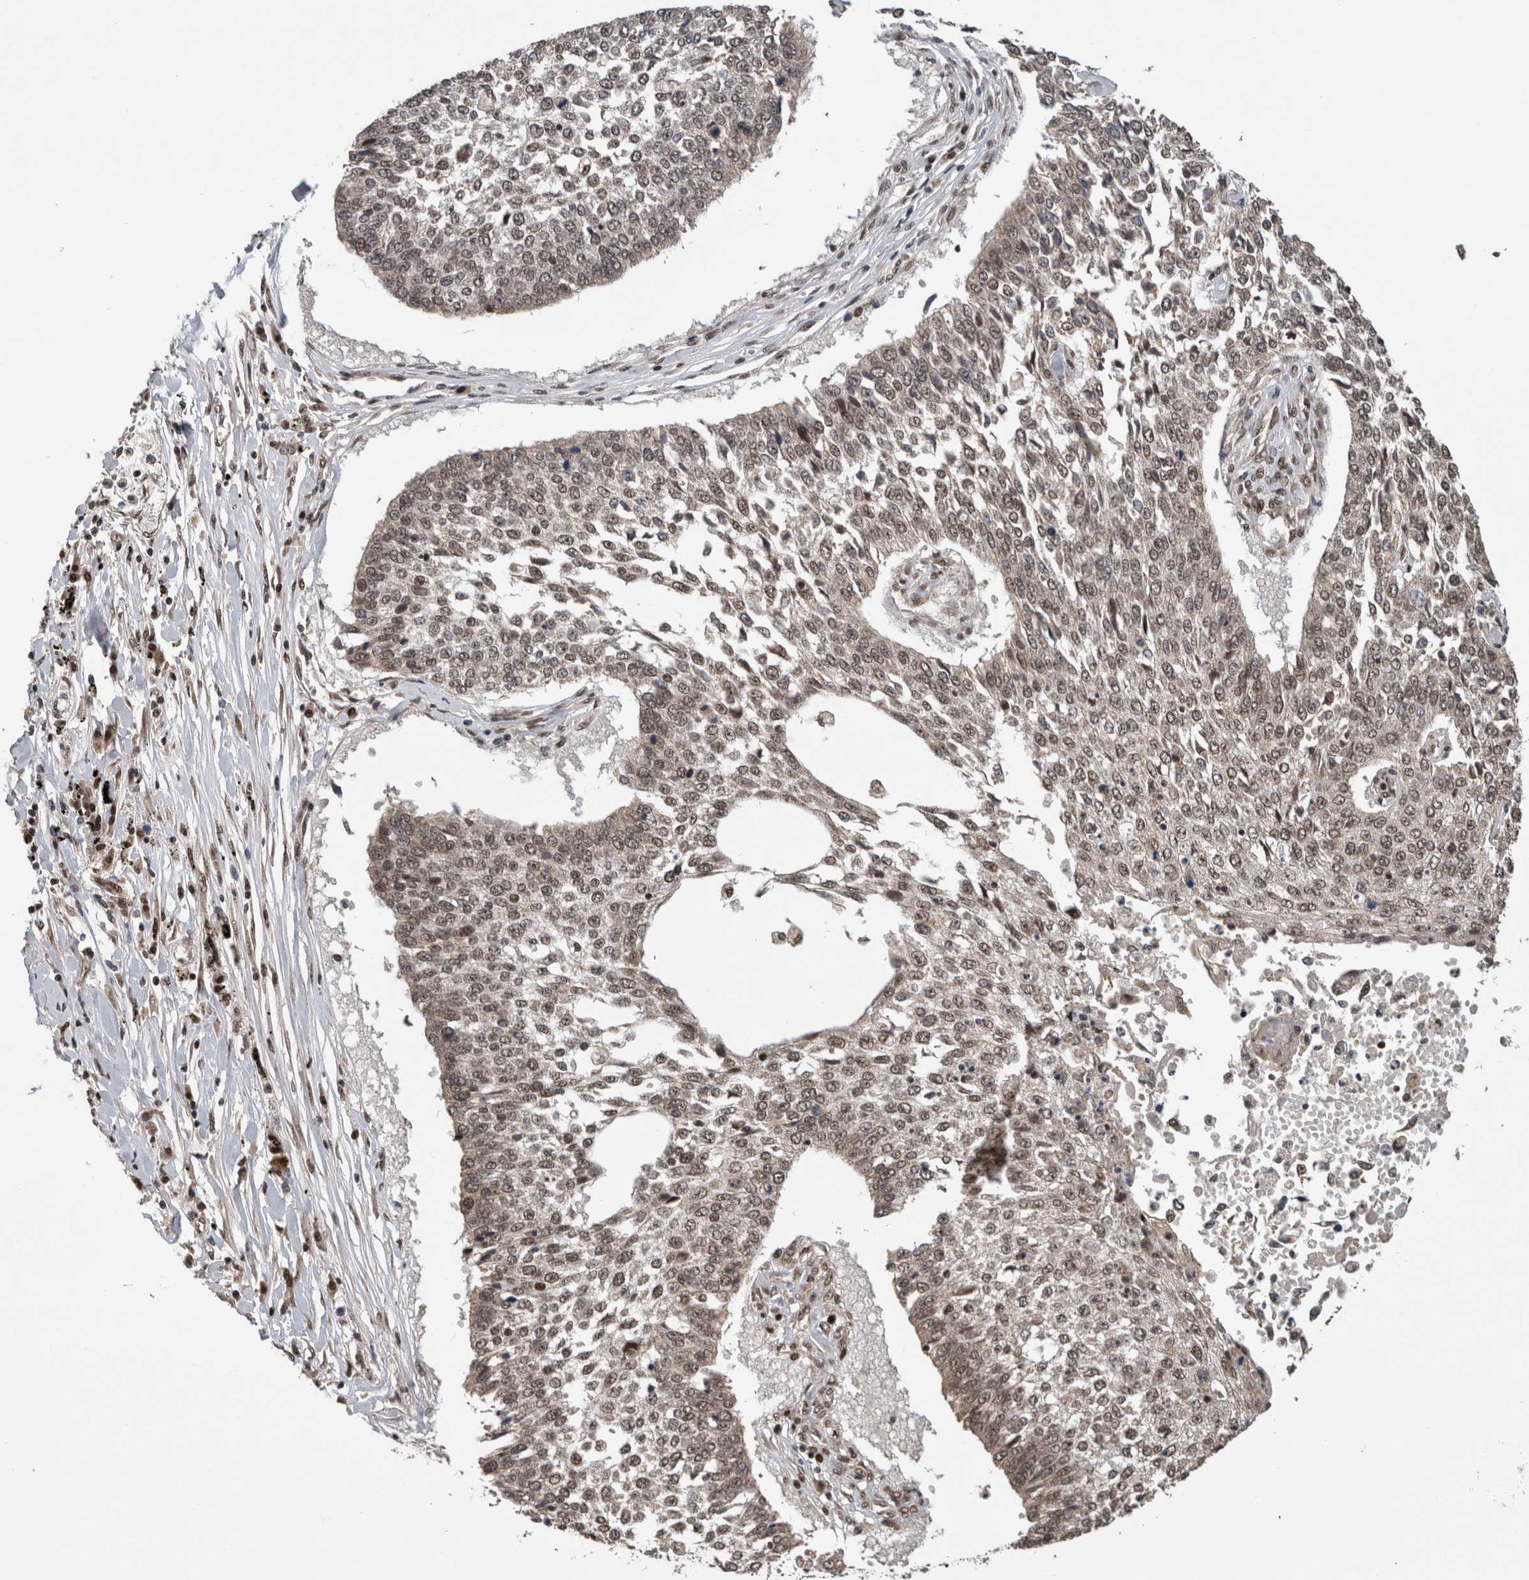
{"staining": {"intensity": "weak", "quantity": ">75%", "location": "nuclear"}, "tissue": "lung cancer", "cell_type": "Tumor cells", "image_type": "cancer", "snomed": [{"axis": "morphology", "description": "Normal tissue, NOS"}, {"axis": "morphology", "description": "Squamous cell carcinoma, NOS"}, {"axis": "topography", "description": "Cartilage tissue"}, {"axis": "topography", "description": "Bronchus"}, {"axis": "topography", "description": "Lung"}, {"axis": "topography", "description": "Peripheral nerve tissue"}], "caption": "Immunohistochemical staining of human squamous cell carcinoma (lung) displays low levels of weak nuclear protein staining in about >75% of tumor cells.", "gene": "CPSF2", "patient": {"sex": "female", "age": 49}}